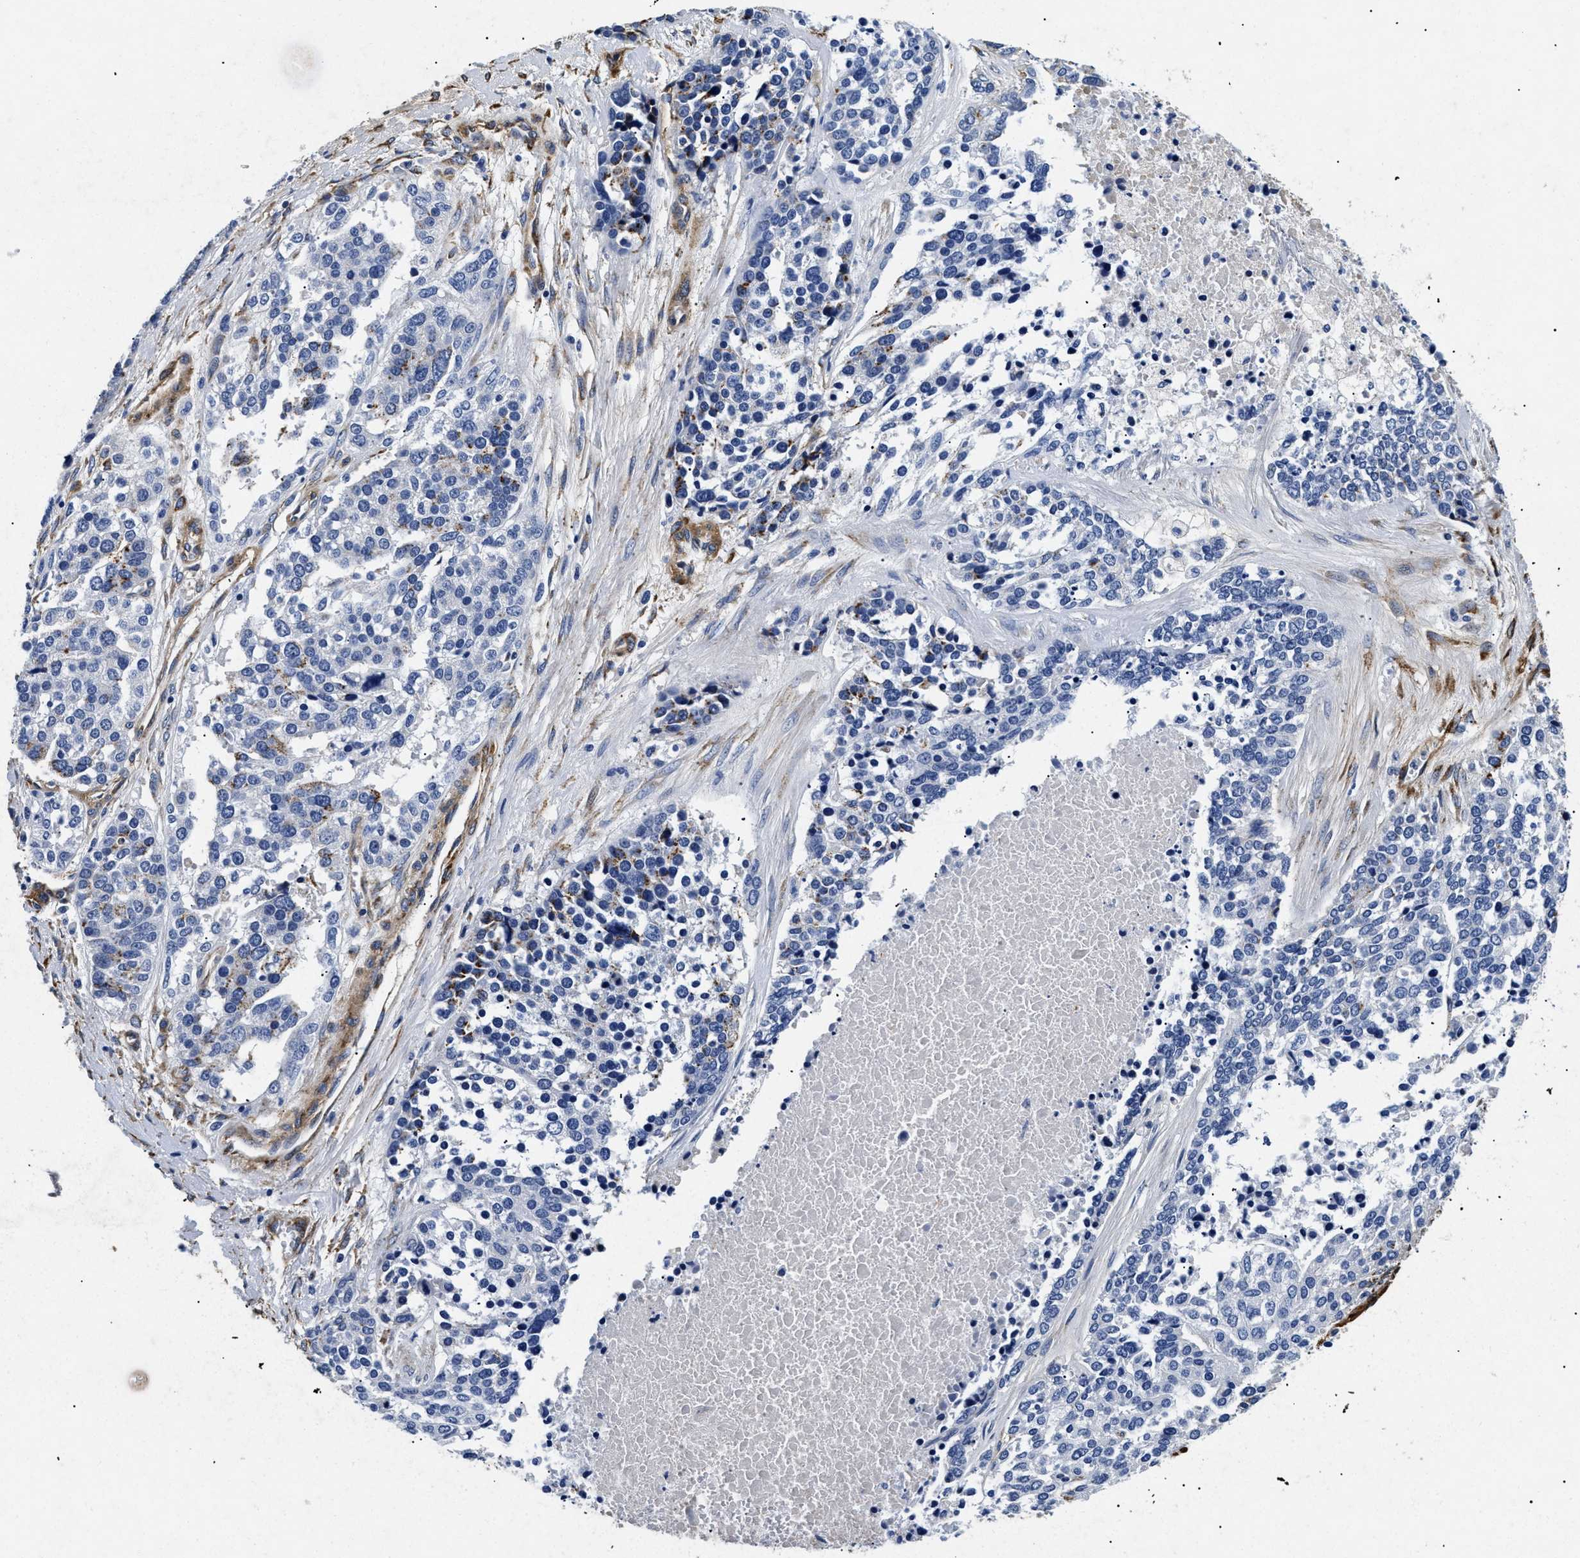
{"staining": {"intensity": "strong", "quantity": "<25%", "location": "cytoplasmic/membranous"}, "tissue": "ovarian cancer", "cell_type": "Tumor cells", "image_type": "cancer", "snomed": [{"axis": "morphology", "description": "Cystadenocarcinoma, serous, NOS"}, {"axis": "topography", "description": "Ovary"}], "caption": "Protein expression analysis of human ovarian cancer (serous cystadenocarcinoma) reveals strong cytoplasmic/membranous staining in approximately <25% of tumor cells.", "gene": "LAMA3", "patient": {"sex": "female", "age": 44}}